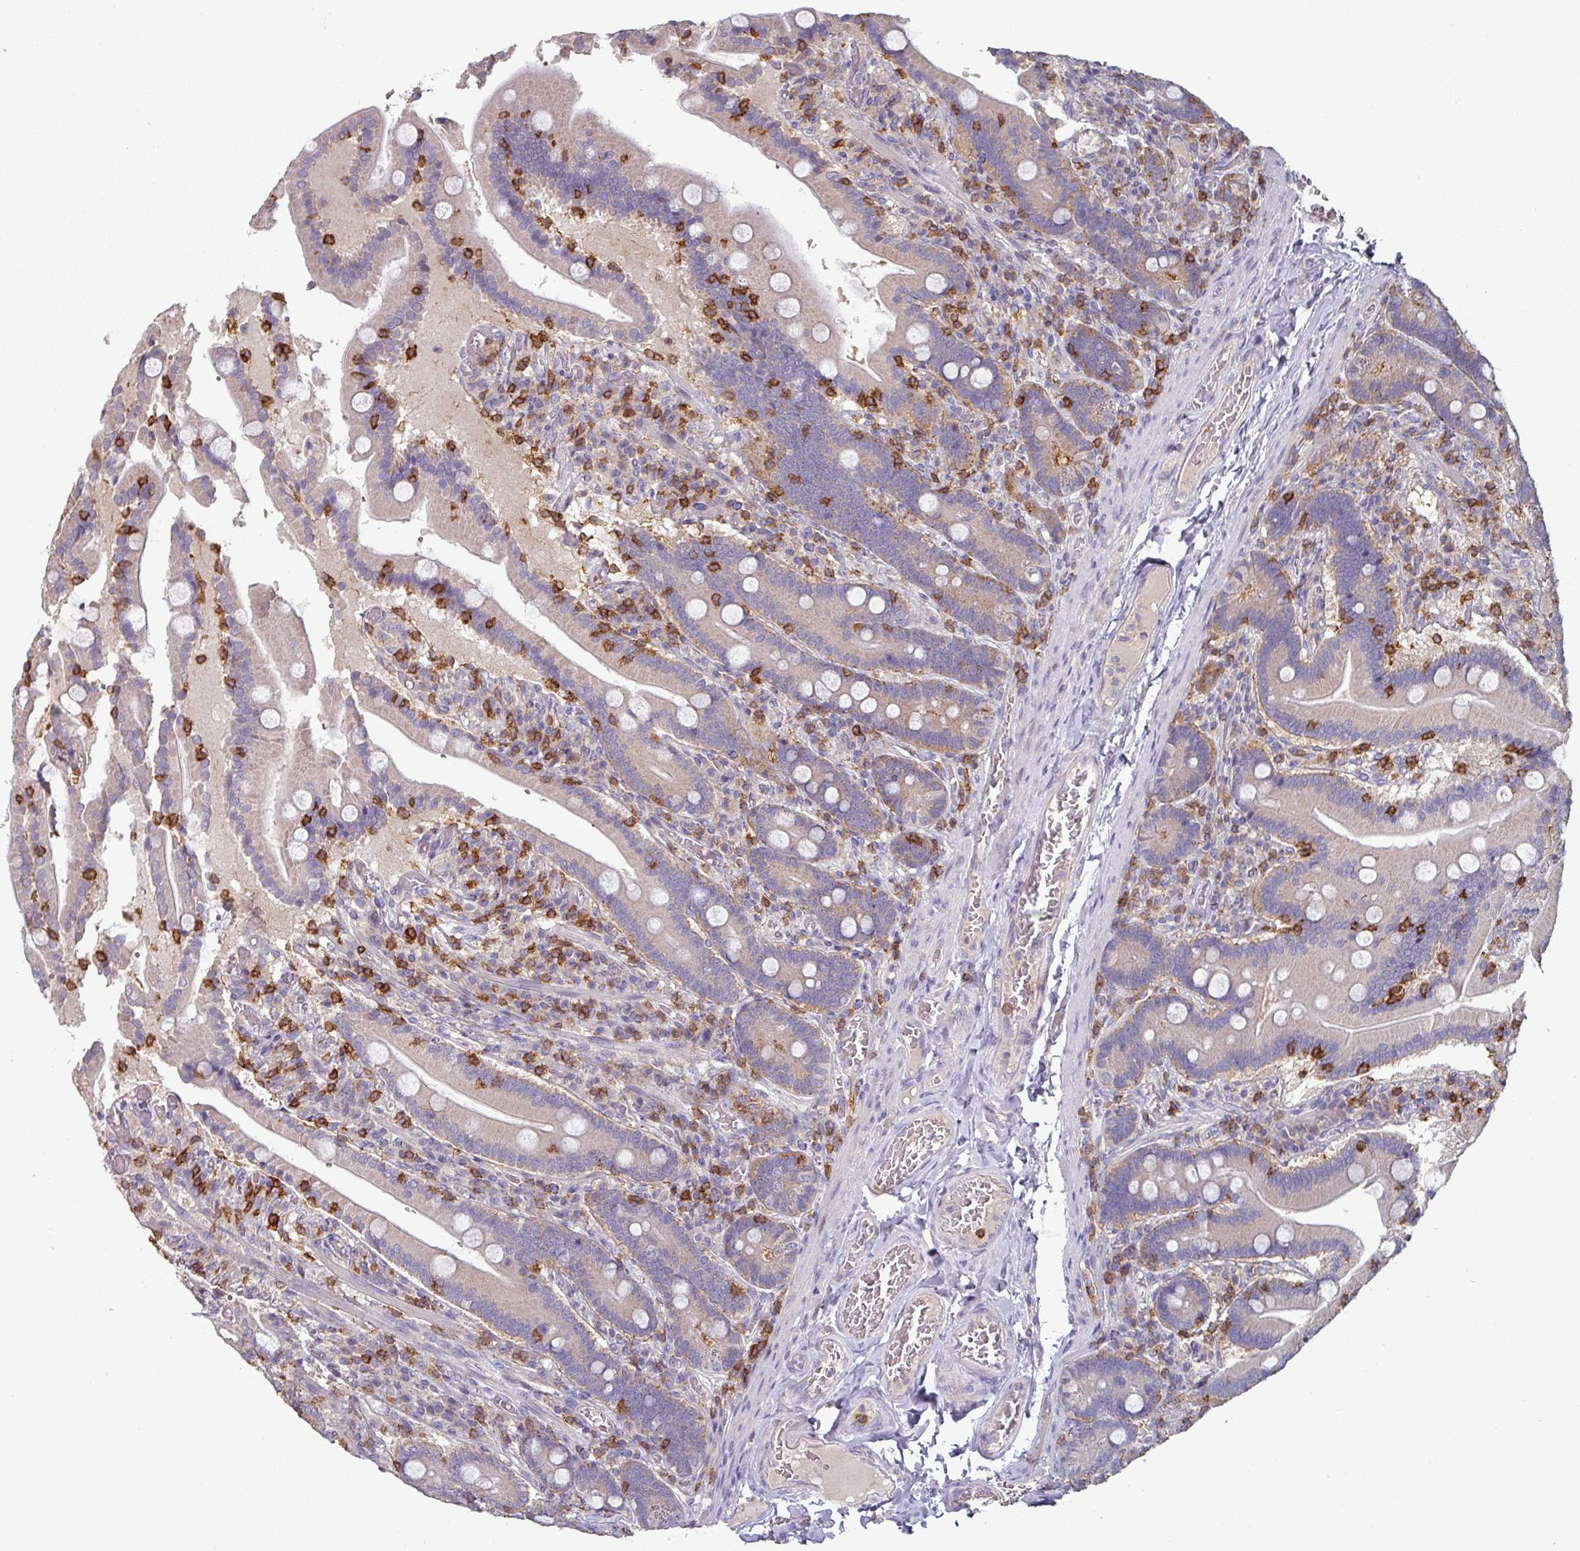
{"staining": {"intensity": "moderate", "quantity": "<25%", "location": "cytoplasmic/membranous"}, "tissue": "duodenum", "cell_type": "Glandular cells", "image_type": "normal", "snomed": [{"axis": "morphology", "description": "Normal tissue, NOS"}, {"axis": "topography", "description": "Duodenum"}], "caption": "Immunohistochemistry (IHC) (DAB (3,3'-diaminobenzidine)) staining of benign duodenum shows moderate cytoplasmic/membranous protein positivity in approximately <25% of glandular cells. (IHC, brightfield microscopy, high magnification).", "gene": "CD3G", "patient": {"sex": "female", "age": 62}}